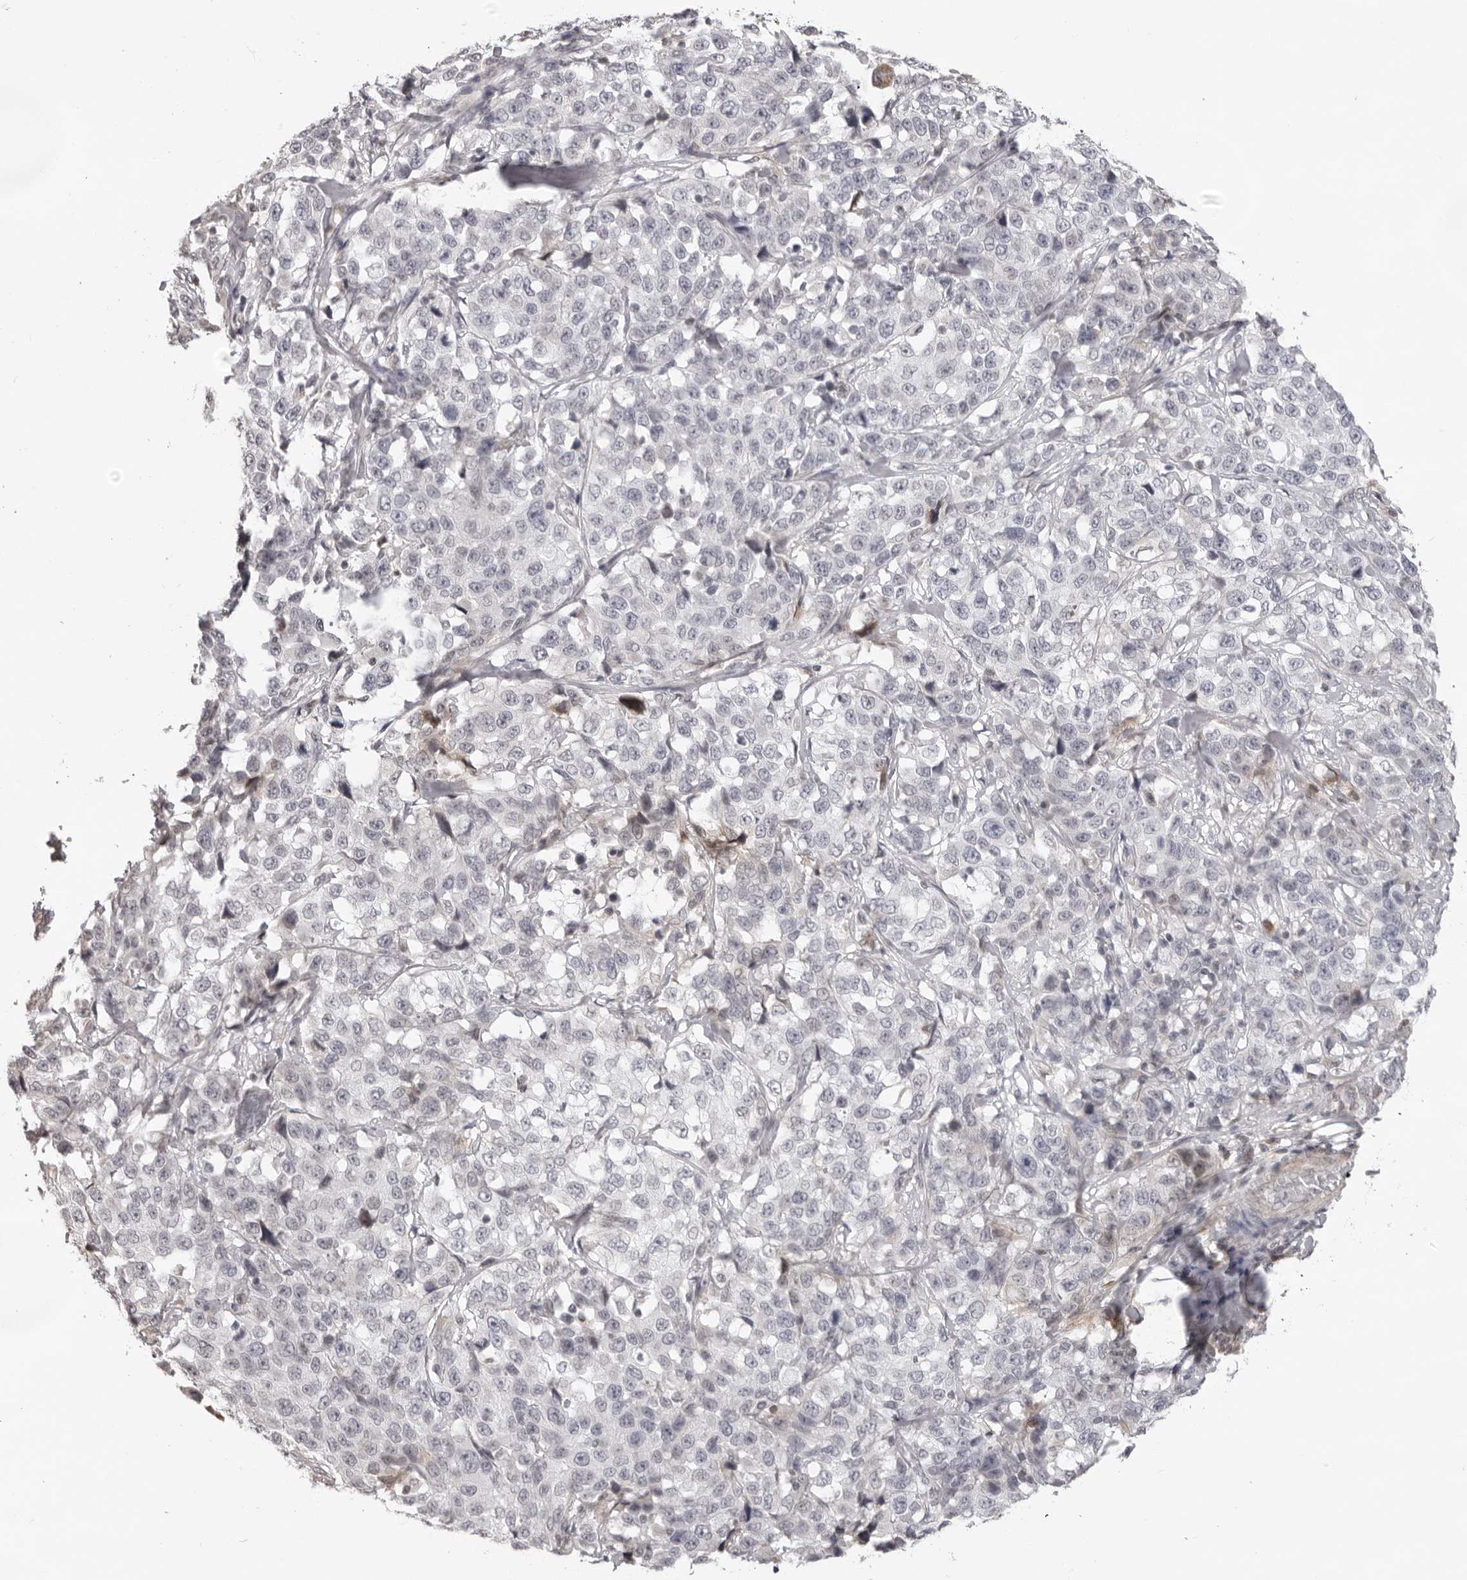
{"staining": {"intensity": "negative", "quantity": "none", "location": "none"}, "tissue": "stomach cancer", "cell_type": "Tumor cells", "image_type": "cancer", "snomed": [{"axis": "morphology", "description": "Normal tissue, NOS"}, {"axis": "morphology", "description": "Adenocarcinoma, NOS"}, {"axis": "topography", "description": "Stomach"}], "caption": "Human stomach cancer (adenocarcinoma) stained for a protein using IHC demonstrates no positivity in tumor cells.", "gene": "ACP6", "patient": {"sex": "male", "age": 48}}